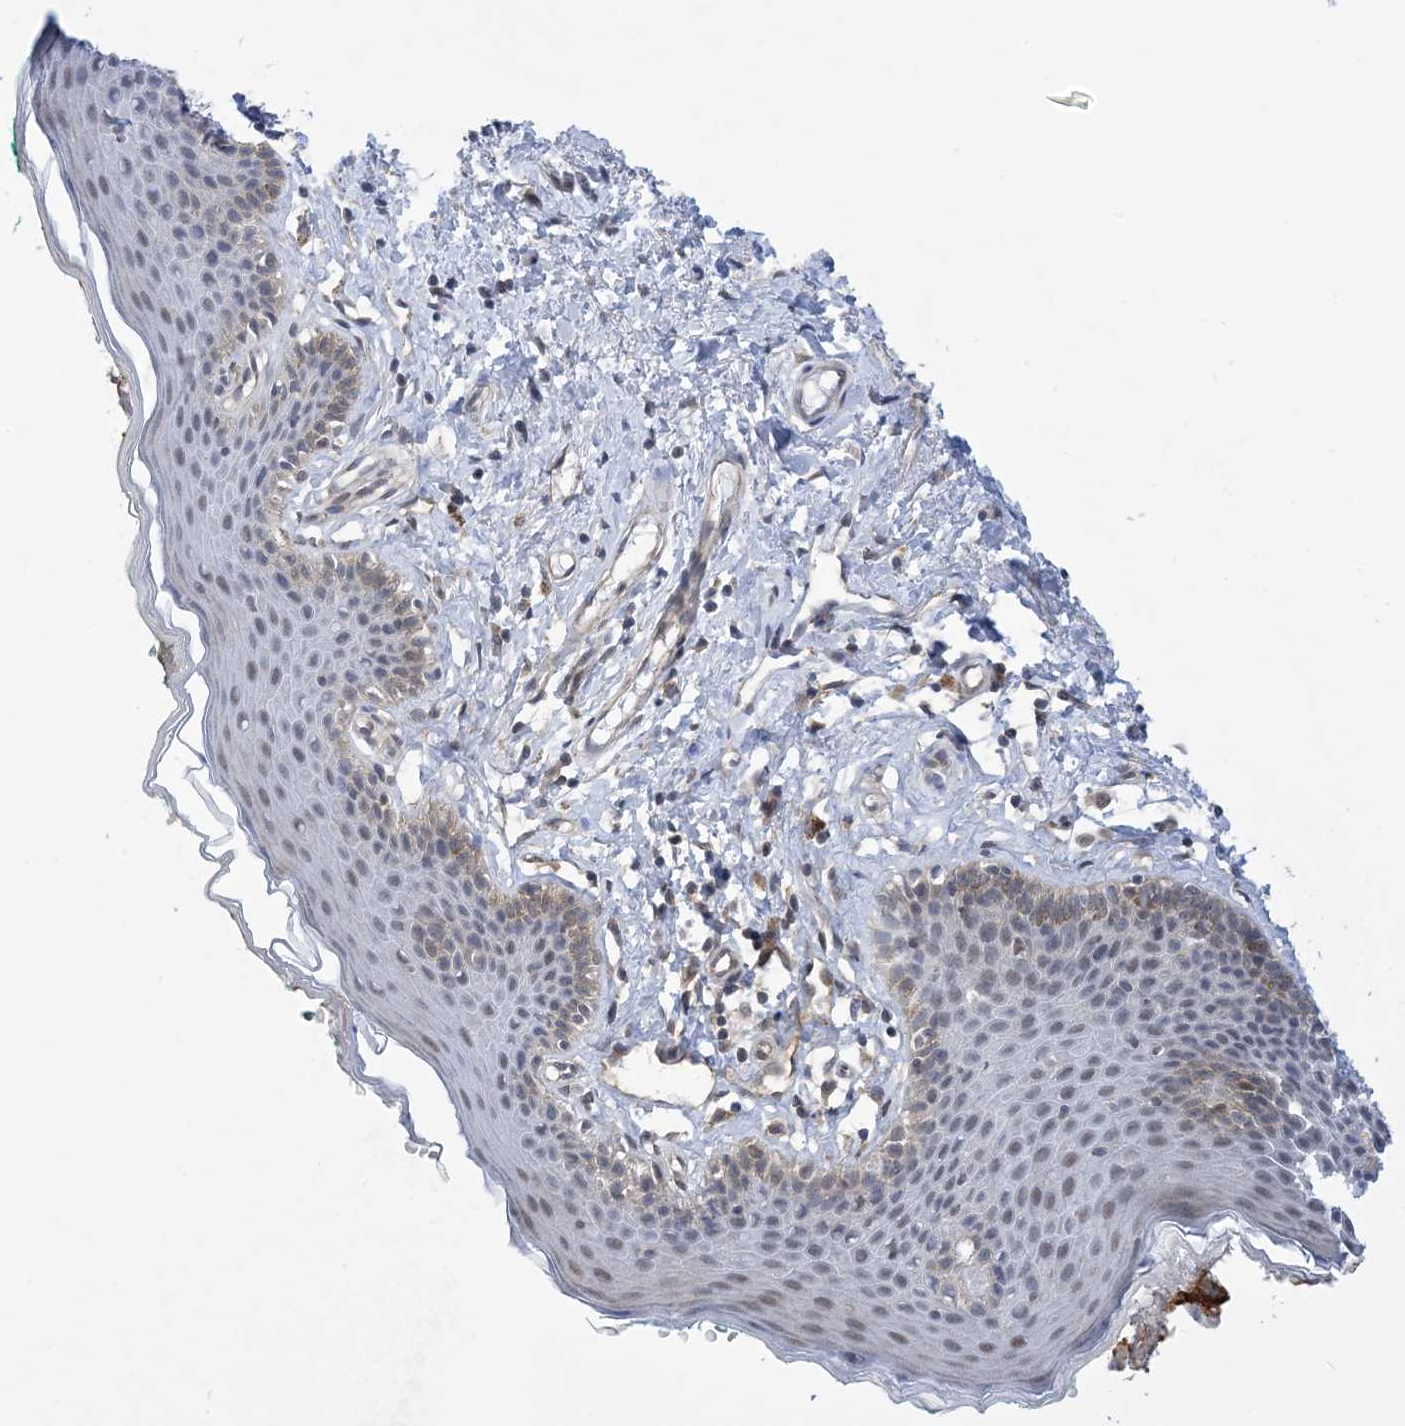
{"staining": {"intensity": "weak", "quantity": "25%-75%", "location": "cytoplasmic/membranous,nuclear"}, "tissue": "skin", "cell_type": "Epidermal cells", "image_type": "normal", "snomed": [{"axis": "morphology", "description": "Normal tissue, NOS"}, {"axis": "topography", "description": "Vulva"}], "caption": "Immunohistochemical staining of benign human skin displays weak cytoplasmic/membranous,nuclear protein positivity in about 25%-75% of epidermal cells. (DAB (3,3'-diaminobenzidine) IHC with brightfield microscopy, high magnification).", "gene": "ZNF8", "patient": {"sex": "female", "age": 66}}